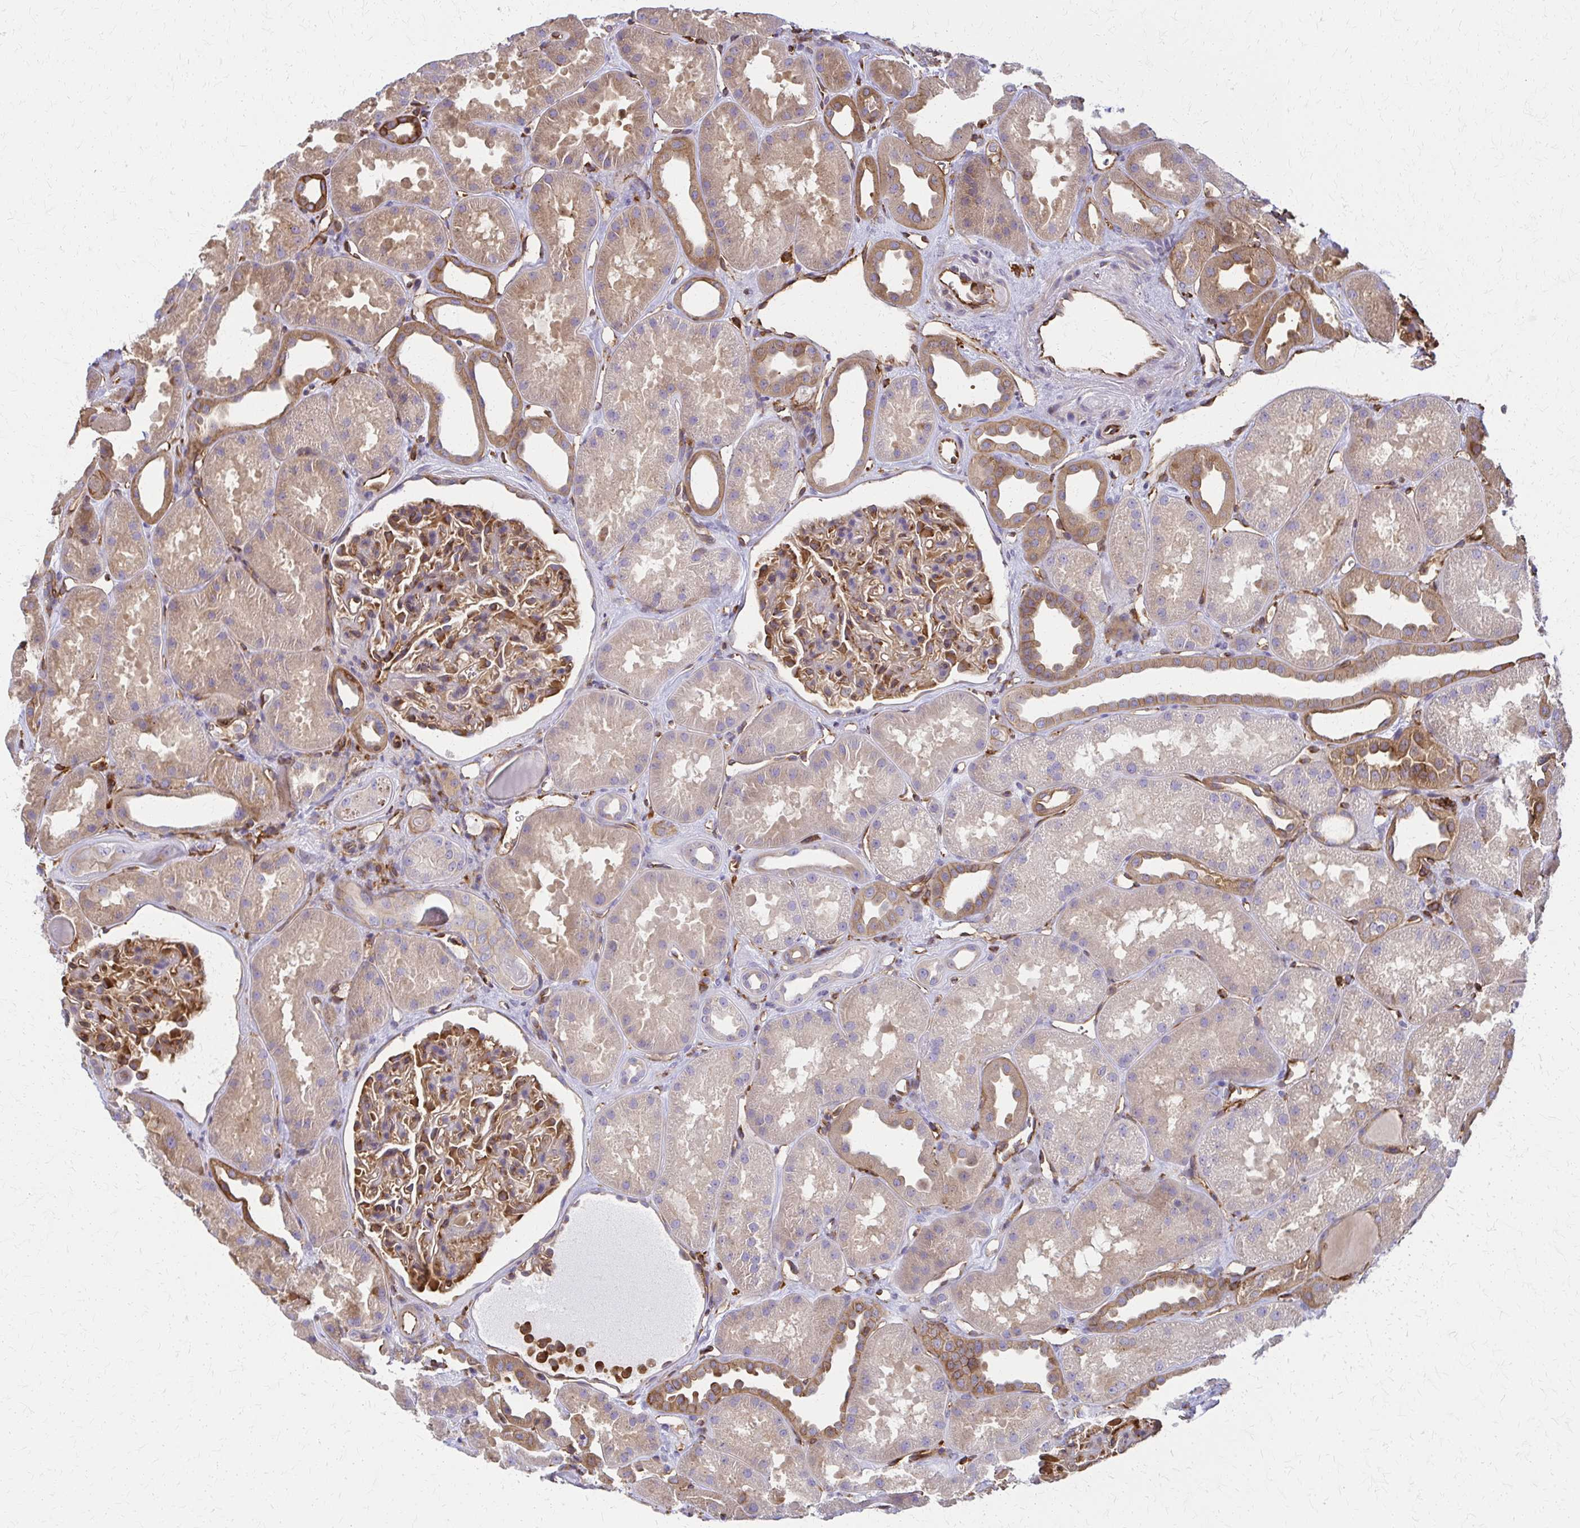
{"staining": {"intensity": "moderate", "quantity": ">75%", "location": "cytoplasmic/membranous"}, "tissue": "kidney", "cell_type": "Cells in glomeruli", "image_type": "normal", "snomed": [{"axis": "morphology", "description": "Normal tissue, NOS"}, {"axis": "topography", "description": "Kidney"}], "caption": "High-power microscopy captured an immunohistochemistry photomicrograph of benign kidney, revealing moderate cytoplasmic/membranous positivity in approximately >75% of cells in glomeruli. (DAB IHC, brown staining for protein, blue staining for nuclei).", "gene": "WASF2", "patient": {"sex": "male", "age": 61}}